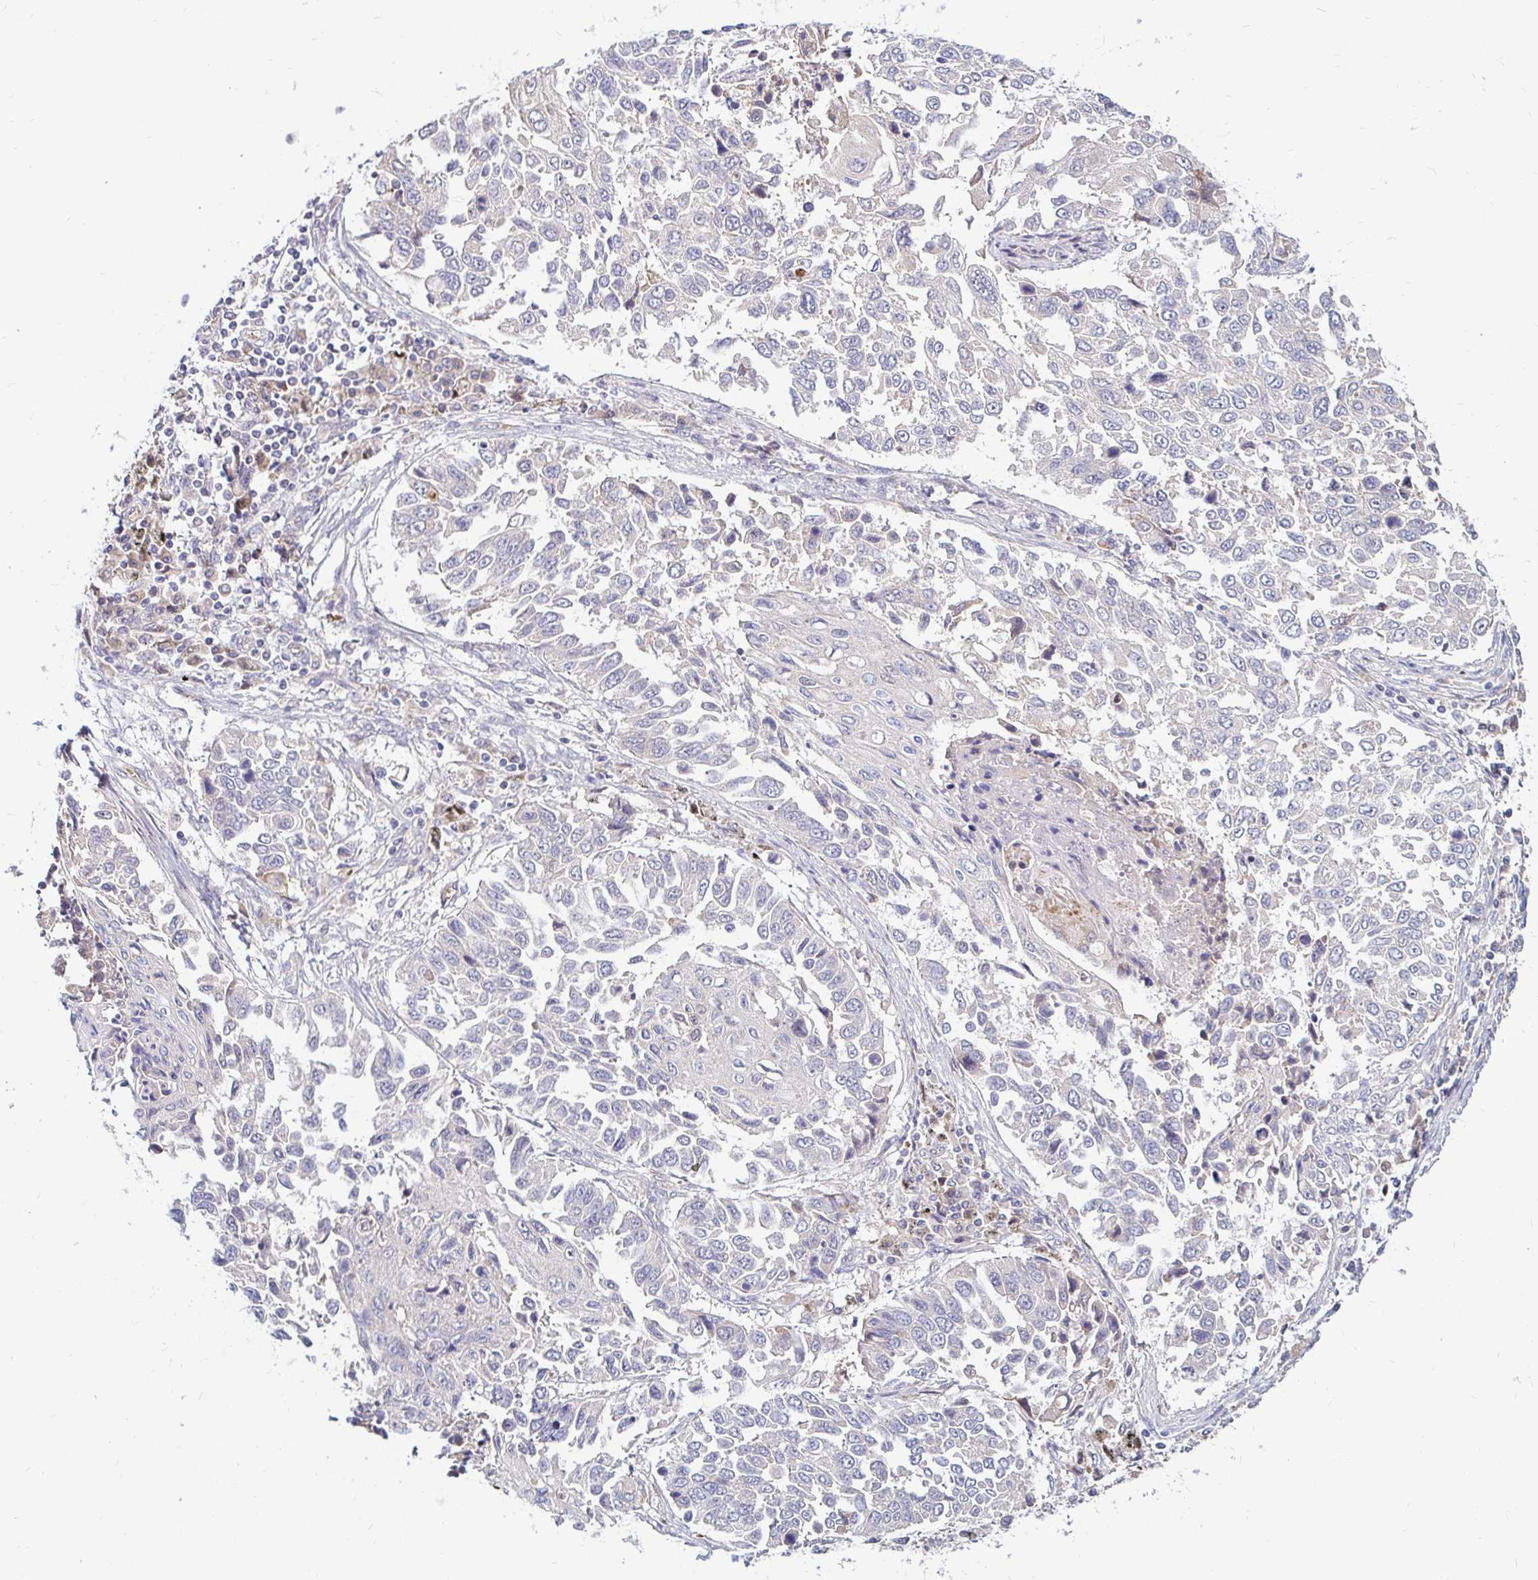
{"staining": {"intensity": "negative", "quantity": "none", "location": "none"}, "tissue": "lung cancer", "cell_type": "Tumor cells", "image_type": "cancer", "snomed": [{"axis": "morphology", "description": "Squamous cell carcinoma, NOS"}, {"axis": "topography", "description": "Lung"}], "caption": "Tumor cells are negative for brown protein staining in lung squamous cell carcinoma. The staining was performed using DAB to visualize the protein expression in brown, while the nuclei were stained in blue with hematoxylin (Magnification: 20x).", "gene": "ARHGEF37", "patient": {"sex": "male", "age": 62}}